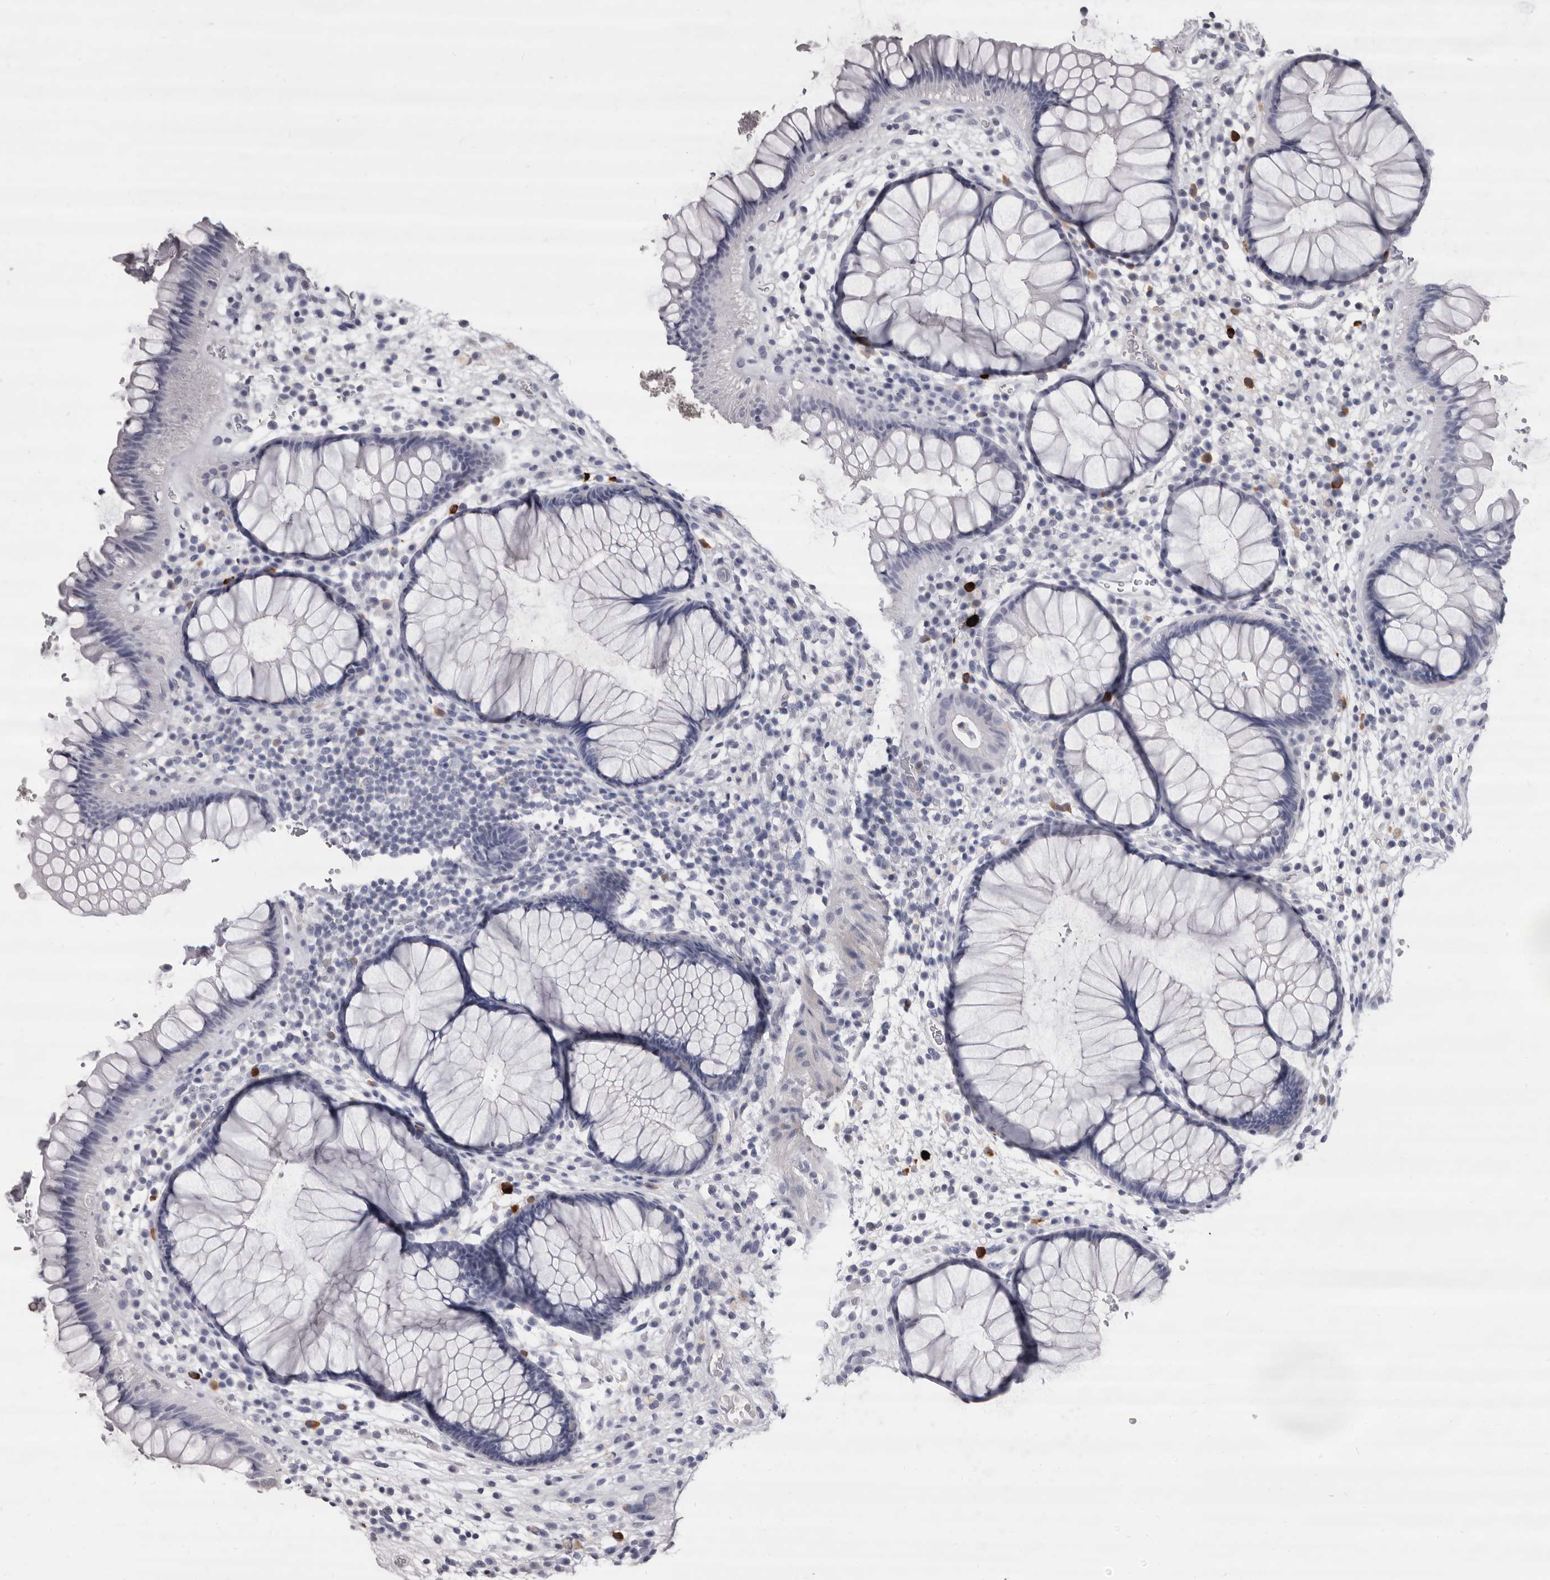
{"staining": {"intensity": "negative", "quantity": "none", "location": "none"}, "tissue": "rectum", "cell_type": "Glandular cells", "image_type": "normal", "snomed": [{"axis": "morphology", "description": "Normal tissue, NOS"}, {"axis": "topography", "description": "Rectum"}], "caption": "High magnification brightfield microscopy of unremarkable rectum stained with DAB (brown) and counterstained with hematoxylin (blue): glandular cells show no significant staining. Brightfield microscopy of immunohistochemistry (IHC) stained with DAB (brown) and hematoxylin (blue), captured at high magnification.", "gene": "GZMH", "patient": {"sex": "male", "age": 51}}